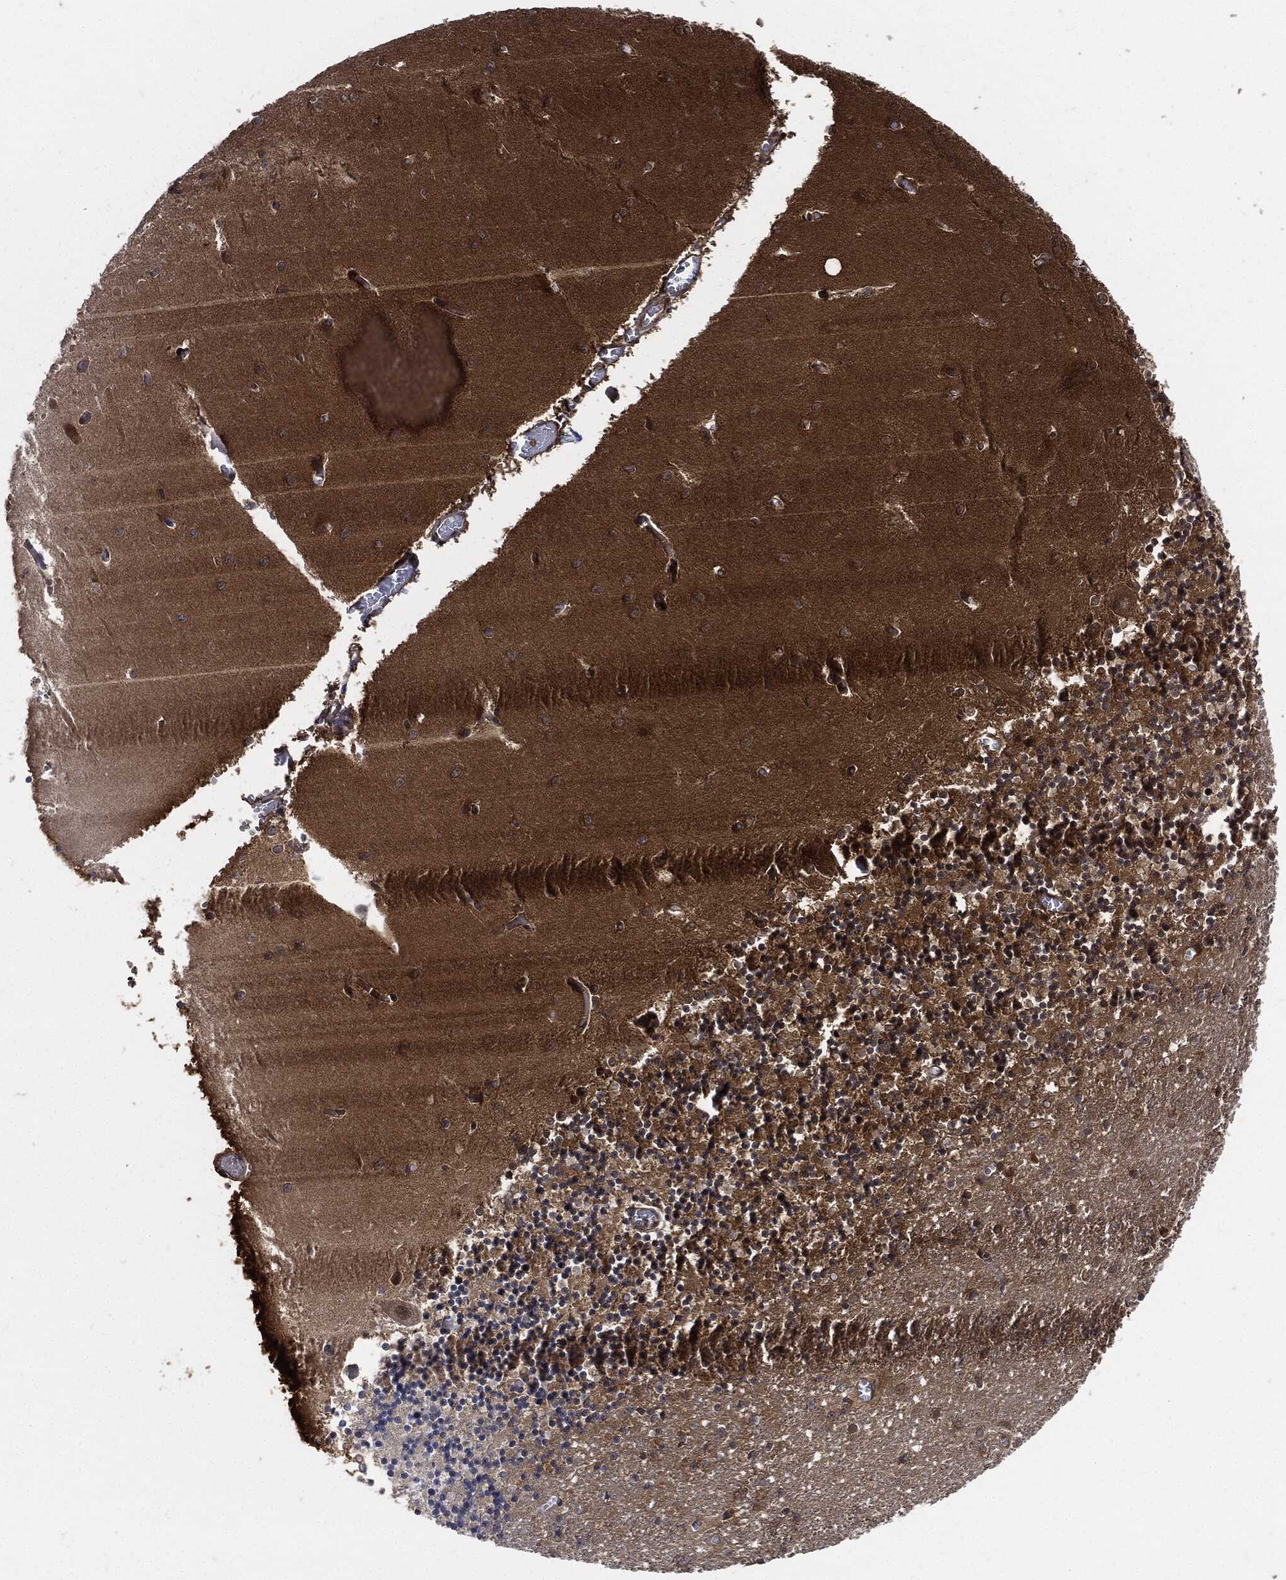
{"staining": {"intensity": "negative", "quantity": "none", "location": "none"}, "tissue": "cerebellum", "cell_type": "Cells in granular layer", "image_type": "normal", "snomed": [{"axis": "morphology", "description": "Normal tissue, NOS"}, {"axis": "topography", "description": "Cerebellum"}], "caption": "Human cerebellum stained for a protein using IHC shows no positivity in cells in granular layer.", "gene": "XPNPEP1", "patient": {"sex": "female", "age": 64}}